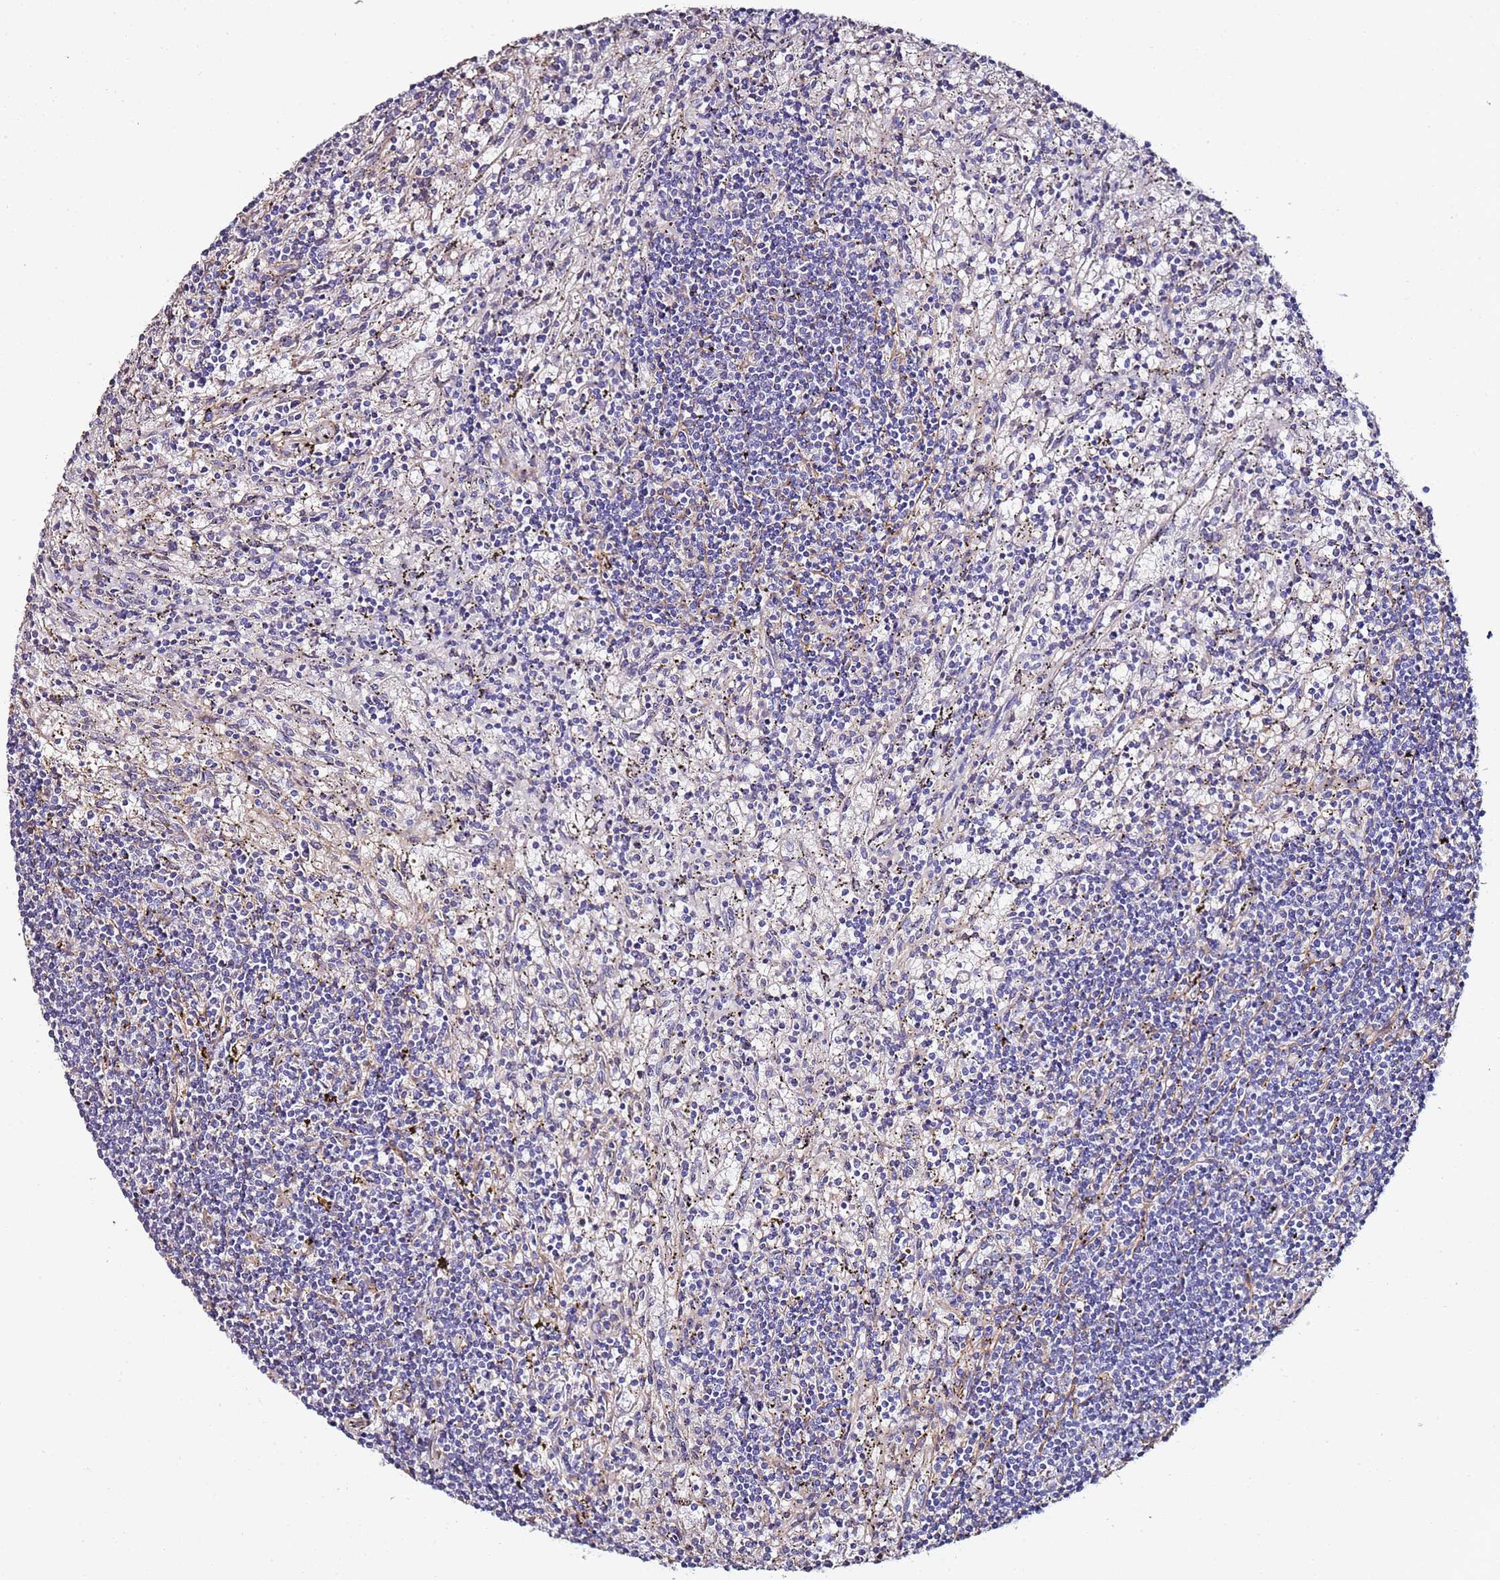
{"staining": {"intensity": "negative", "quantity": "none", "location": "none"}, "tissue": "lymphoma", "cell_type": "Tumor cells", "image_type": "cancer", "snomed": [{"axis": "morphology", "description": "Malignant lymphoma, non-Hodgkin's type, Low grade"}, {"axis": "topography", "description": "Spleen"}], "caption": "Lymphoma was stained to show a protein in brown. There is no significant positivity in tumor cells.", "gene": "C3orf80", "patient": {"sex": "male", "age": 76}}